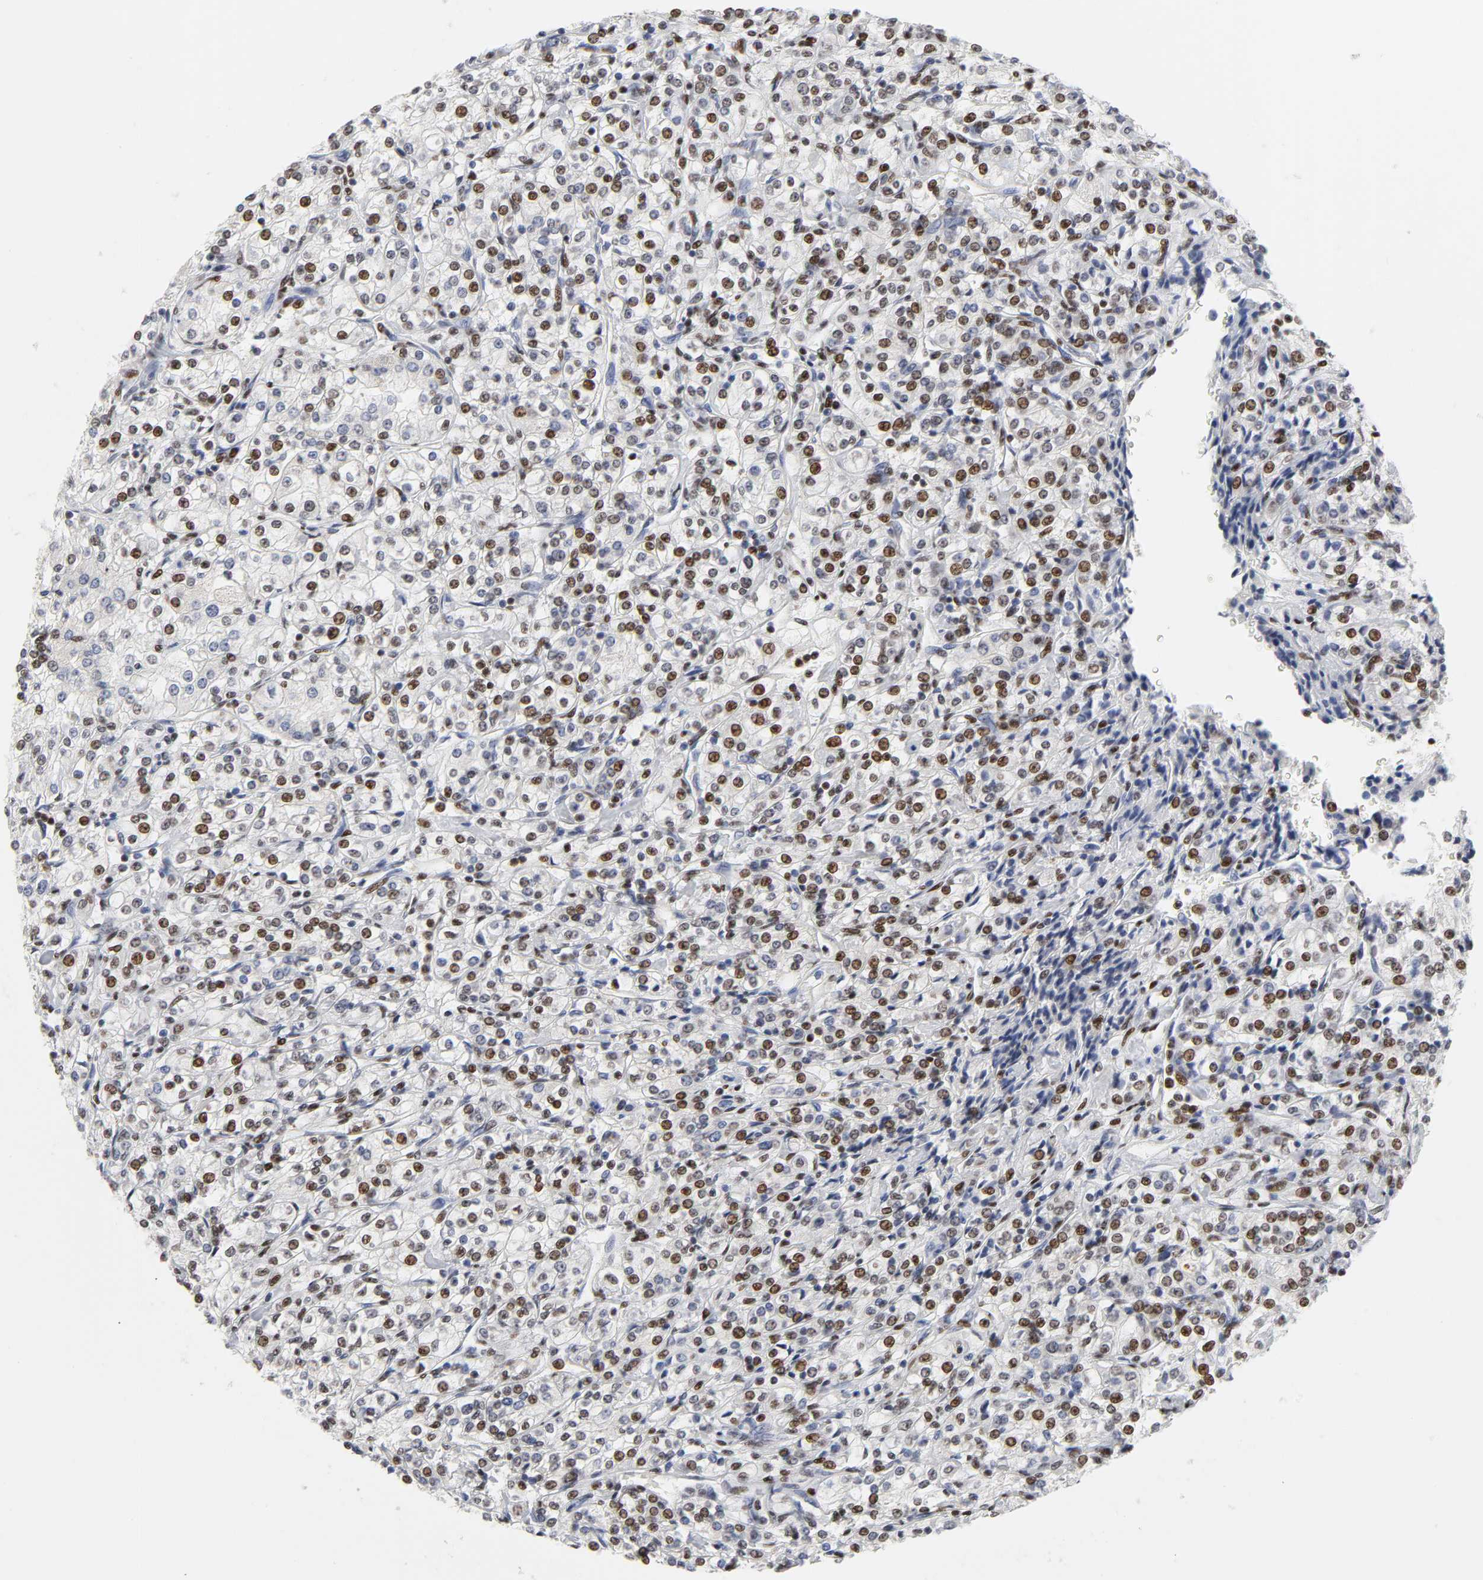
{"staining": {"intensity": "moderate", "quantity": ">75%", "location": "nuclear"}, "tissue": "renal cancer", "cell_type": "Tumor cells", "image_type": "cancer", "snomed": [{"axis": "morphology", "description": "Adenocarcinoma, NOS"}, {"axis": "topography", "description": "Kidney"}], "caption": "An immunohistochemistry (IHC) micrograph of neoplastic tissue is shown. Protein staining in brown shows moderate nuclear positivity in adenocarcinoma (renal) within tumor cells.", "gene": "CREBBP", "patient": {"sex": "male", "age": 77}}